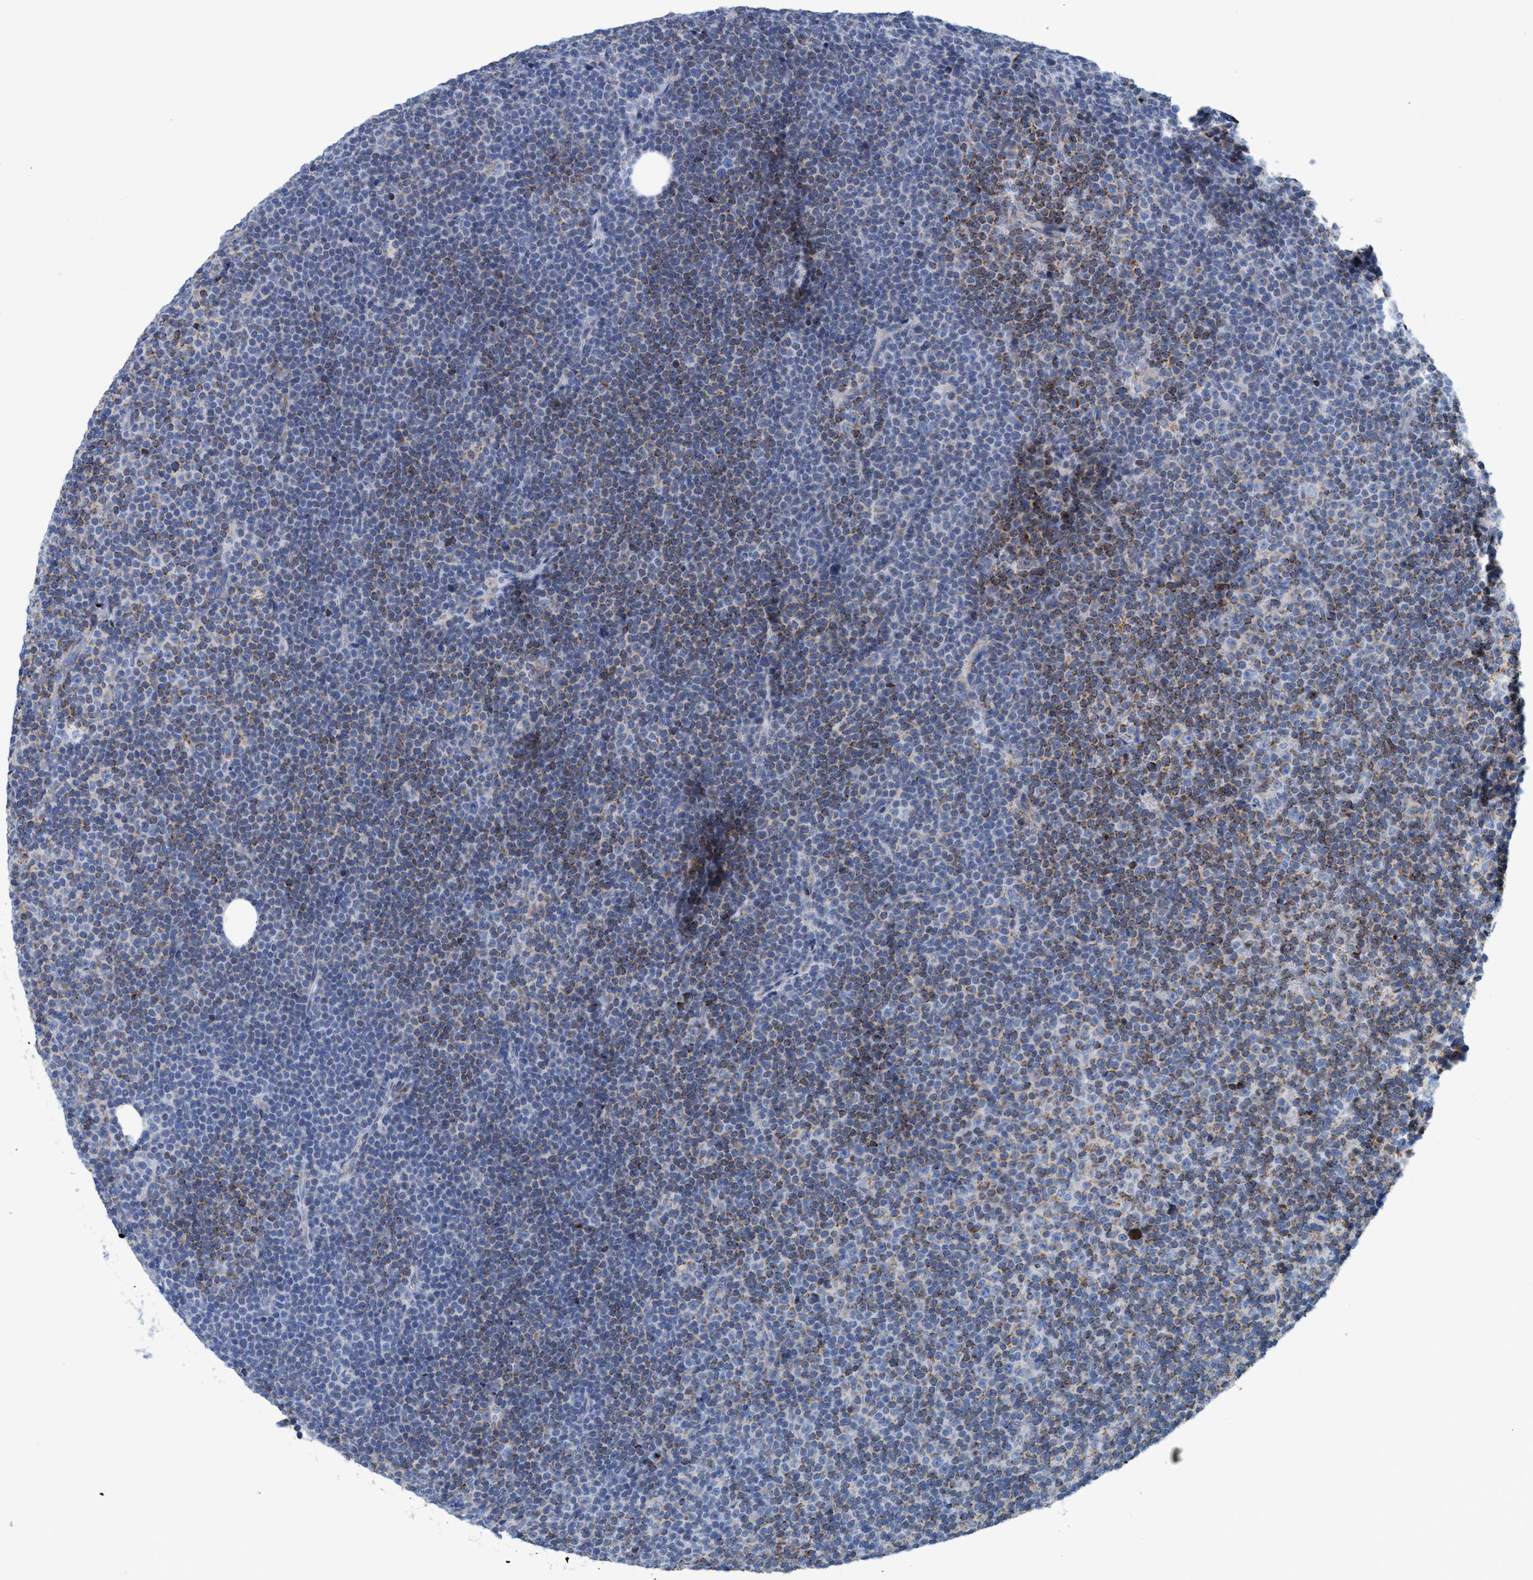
{"staining": {"intensity": "moderate", "quantity": "25%-75%", "location": "cytoplasmic/membranous"}, "tissue": "lymphoma", "cell_type": "Tumor cells", "image_type": "cancer", "snomed": [{"axis": "morphology", "description": "Malignant lymphoma, non-Hodgkin's type, Low grade"}, {"axis": "topography", "description": "Lymph node"}], "caption": "Immunohistochemistry (IHC) photomicrograph of neoplastic tissue: malignant lymphoma, non-Hodgkin's type (low-grade) stained using IHC displays medium levels of moderate protein expression localized specifically in the cytoplasmic/membranous of tumor cells, appearing as a cytoplasmic/membranous brown color.", "gene": "GGA3", "patient": {"sex": "female", "age": 67}}